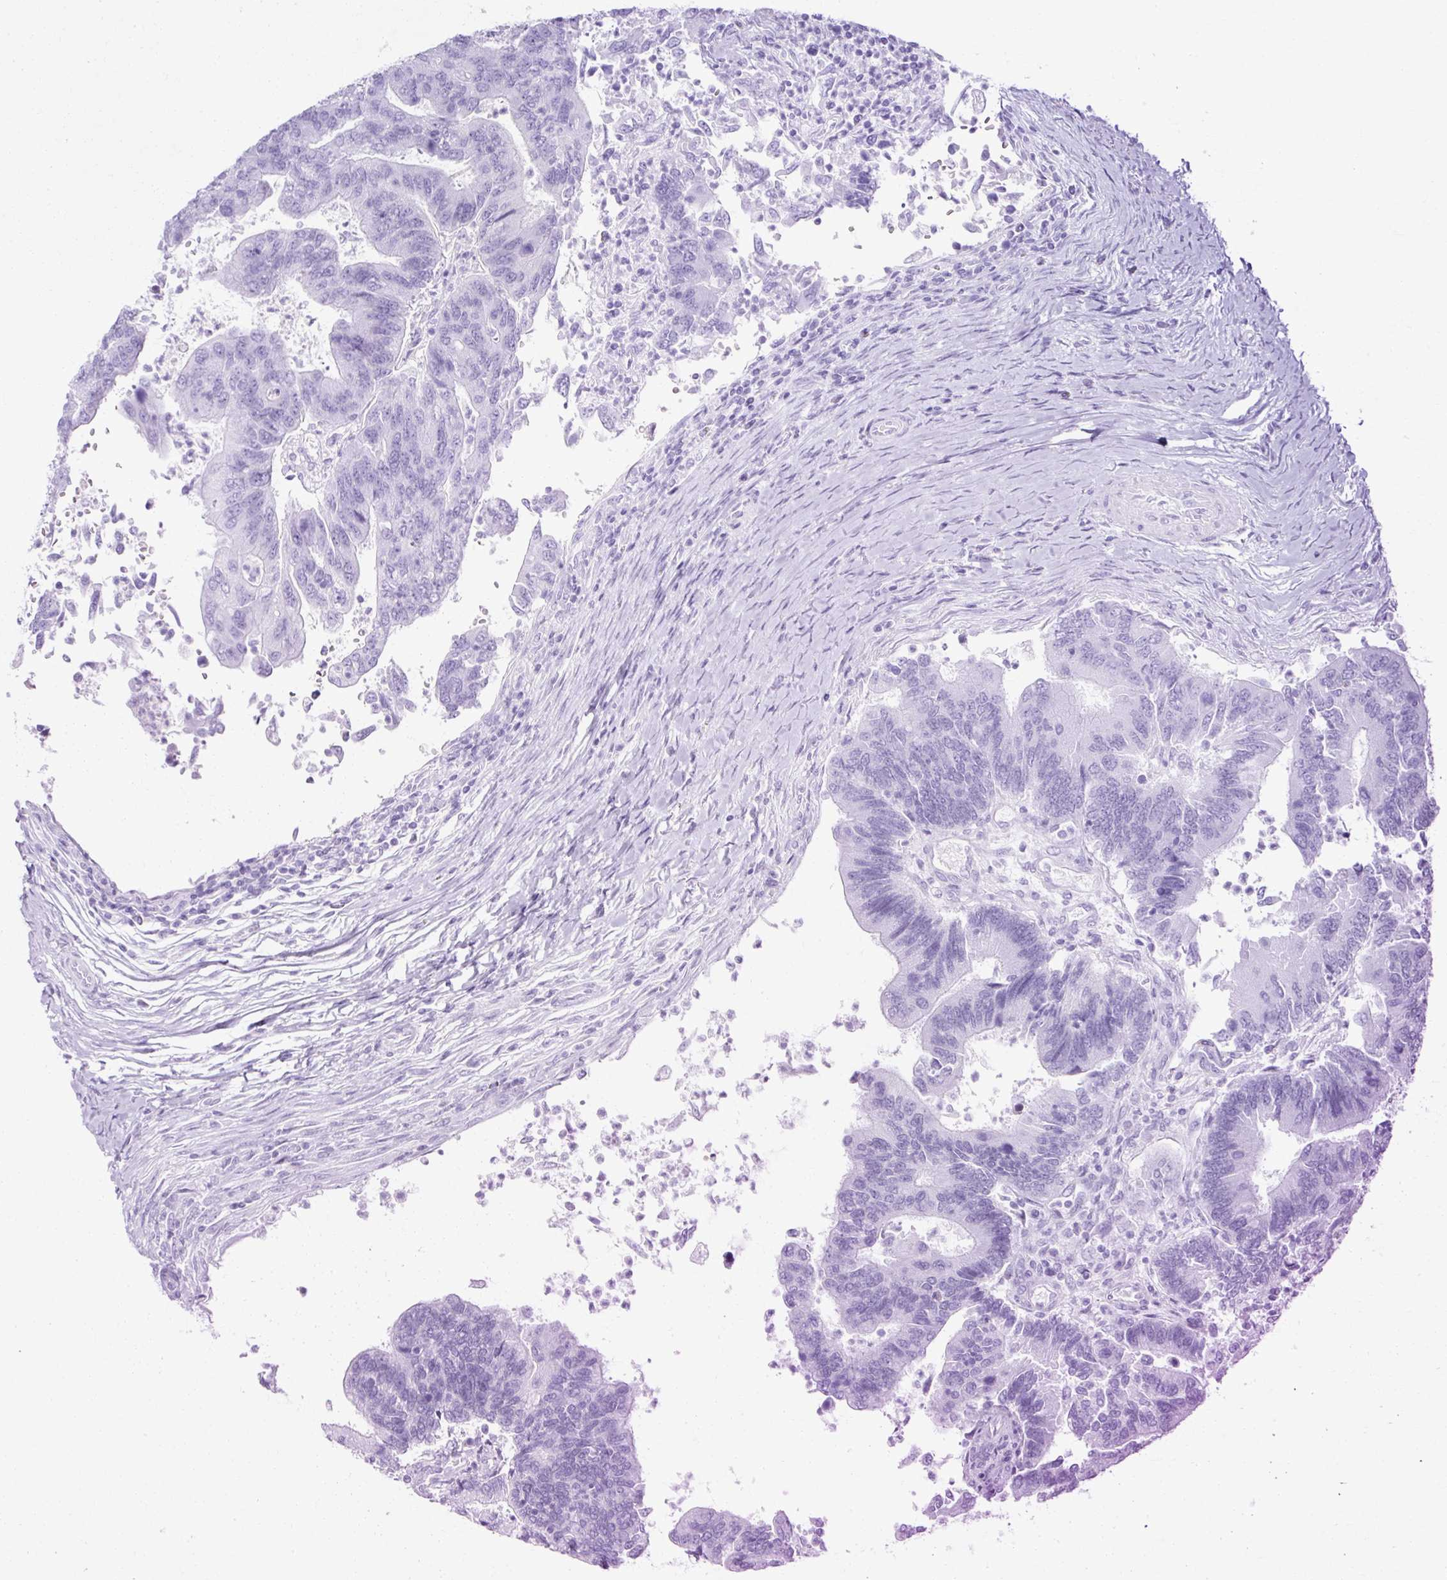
{"staining": {"intensity": "negative", "quantity": "none", "location": "none"}, "tissue": "colorectal cancer", "cell_type": "Tumor cells", "image_type": "cancer", "snomed": [{"axis": "morphology", "description": "Adenocarcinoma, NOS"}, {"axis": "topography", "description": "Colon"}], "caption": "This histopathology image is of colorectal cancer stained with IHC to label a protein in brown with the nuclei are counter-stained blue. There is no staining in tumor cells.", "gene": "HSD11B1", "patient": {"sex": "female", "age": 67}}